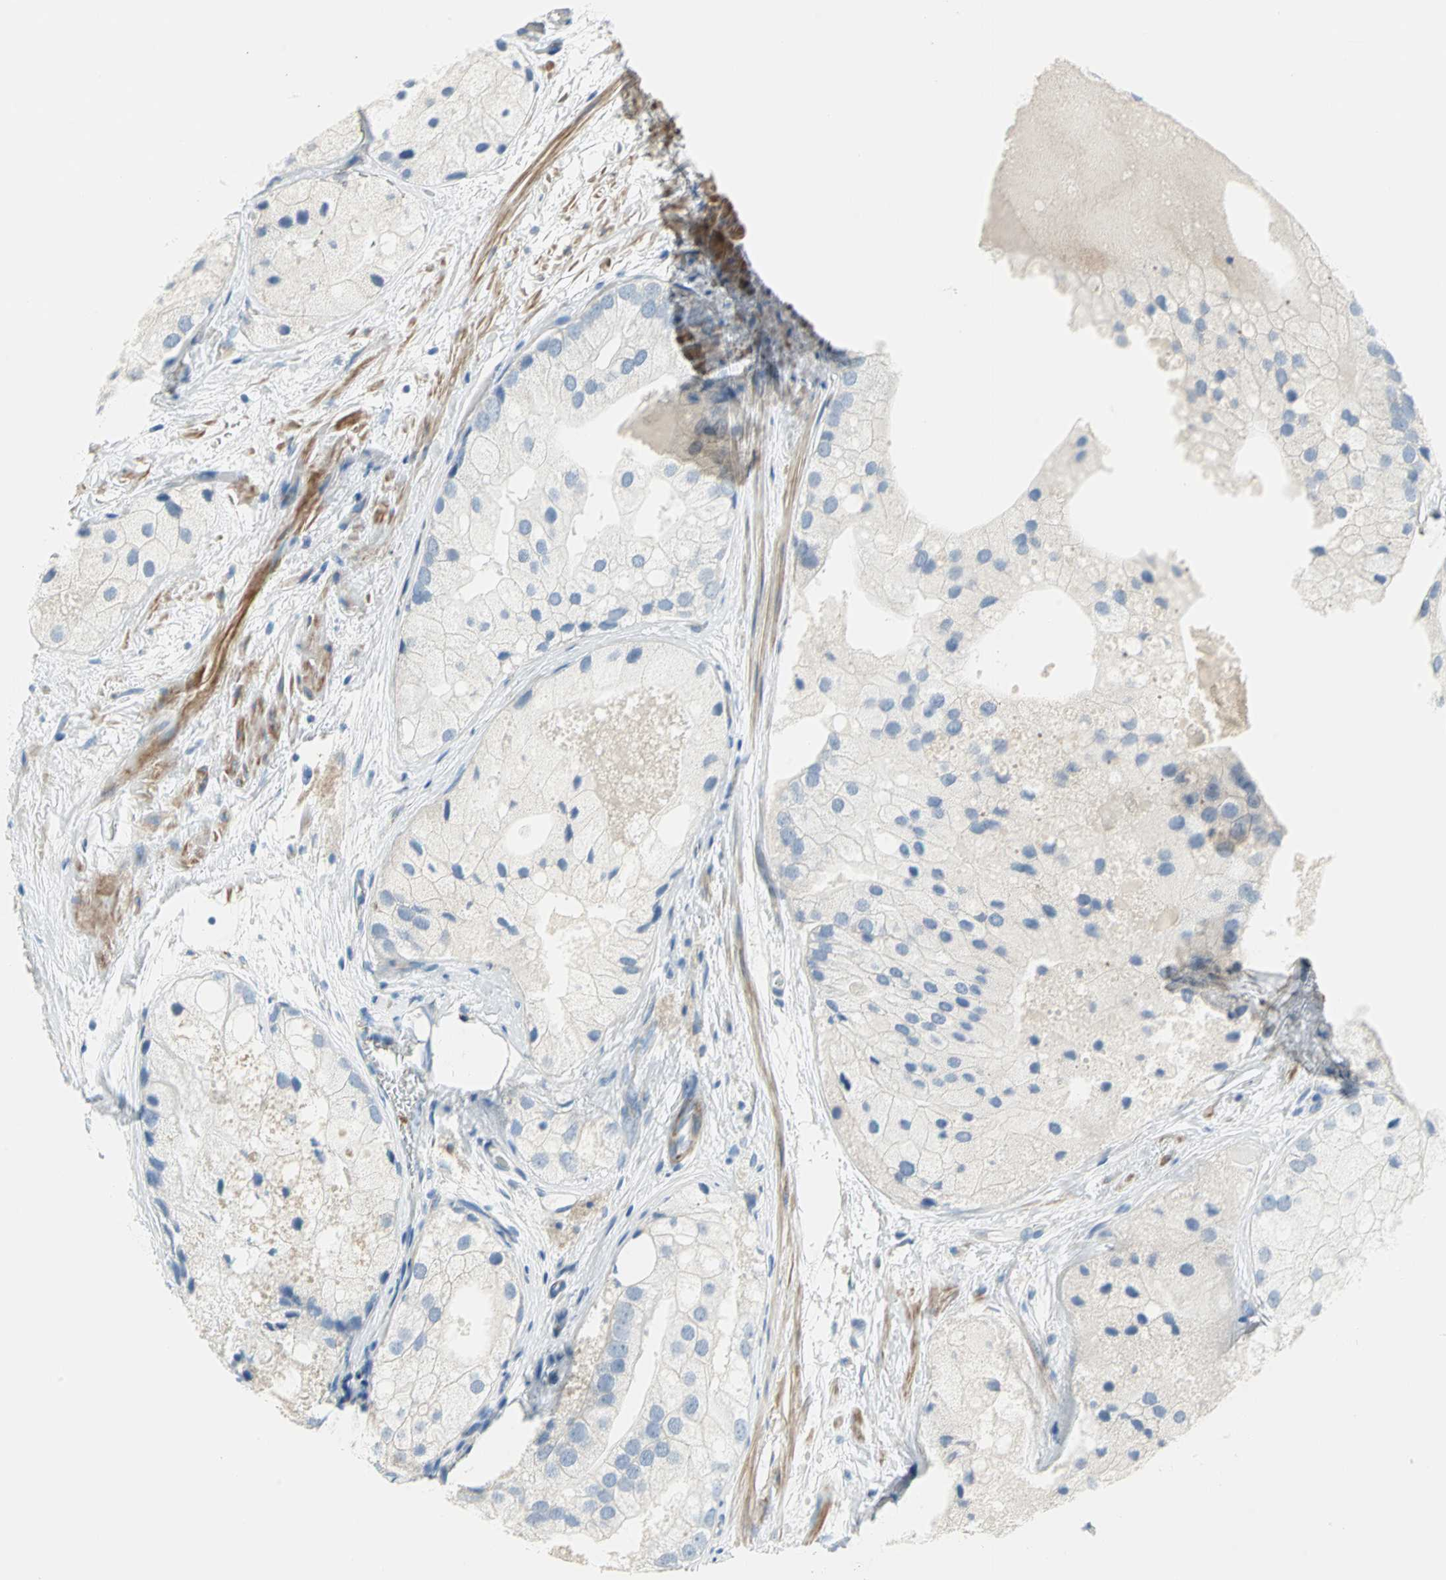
{"staining": {"intensity": "weak", "quantity": "<25%", "location": "cytoplasmic/membranous"}, "tissue": "prostate cancer", "cell_type": "Tumor cells", "image_type": "cancer", "snomed": [{"axis": "morphology", "description": "Adenocarcinoma, Low grade"}, {"axis": "topography", "description": "Prostate"}], "caption": "Immunohistochemistry (IHC) image of neoplastic tissue: human prostate cancer (low-grade adenocarcinoma) stained with DAB (3,3'-diaminobenzidine) shows no significant protein positivity in tumor cells. (Immunohistochemistry (IHC), brightfield microscopy, high magnification).", "gene": "ALOX15", "patient": {"sex": "male", "age": 69}}